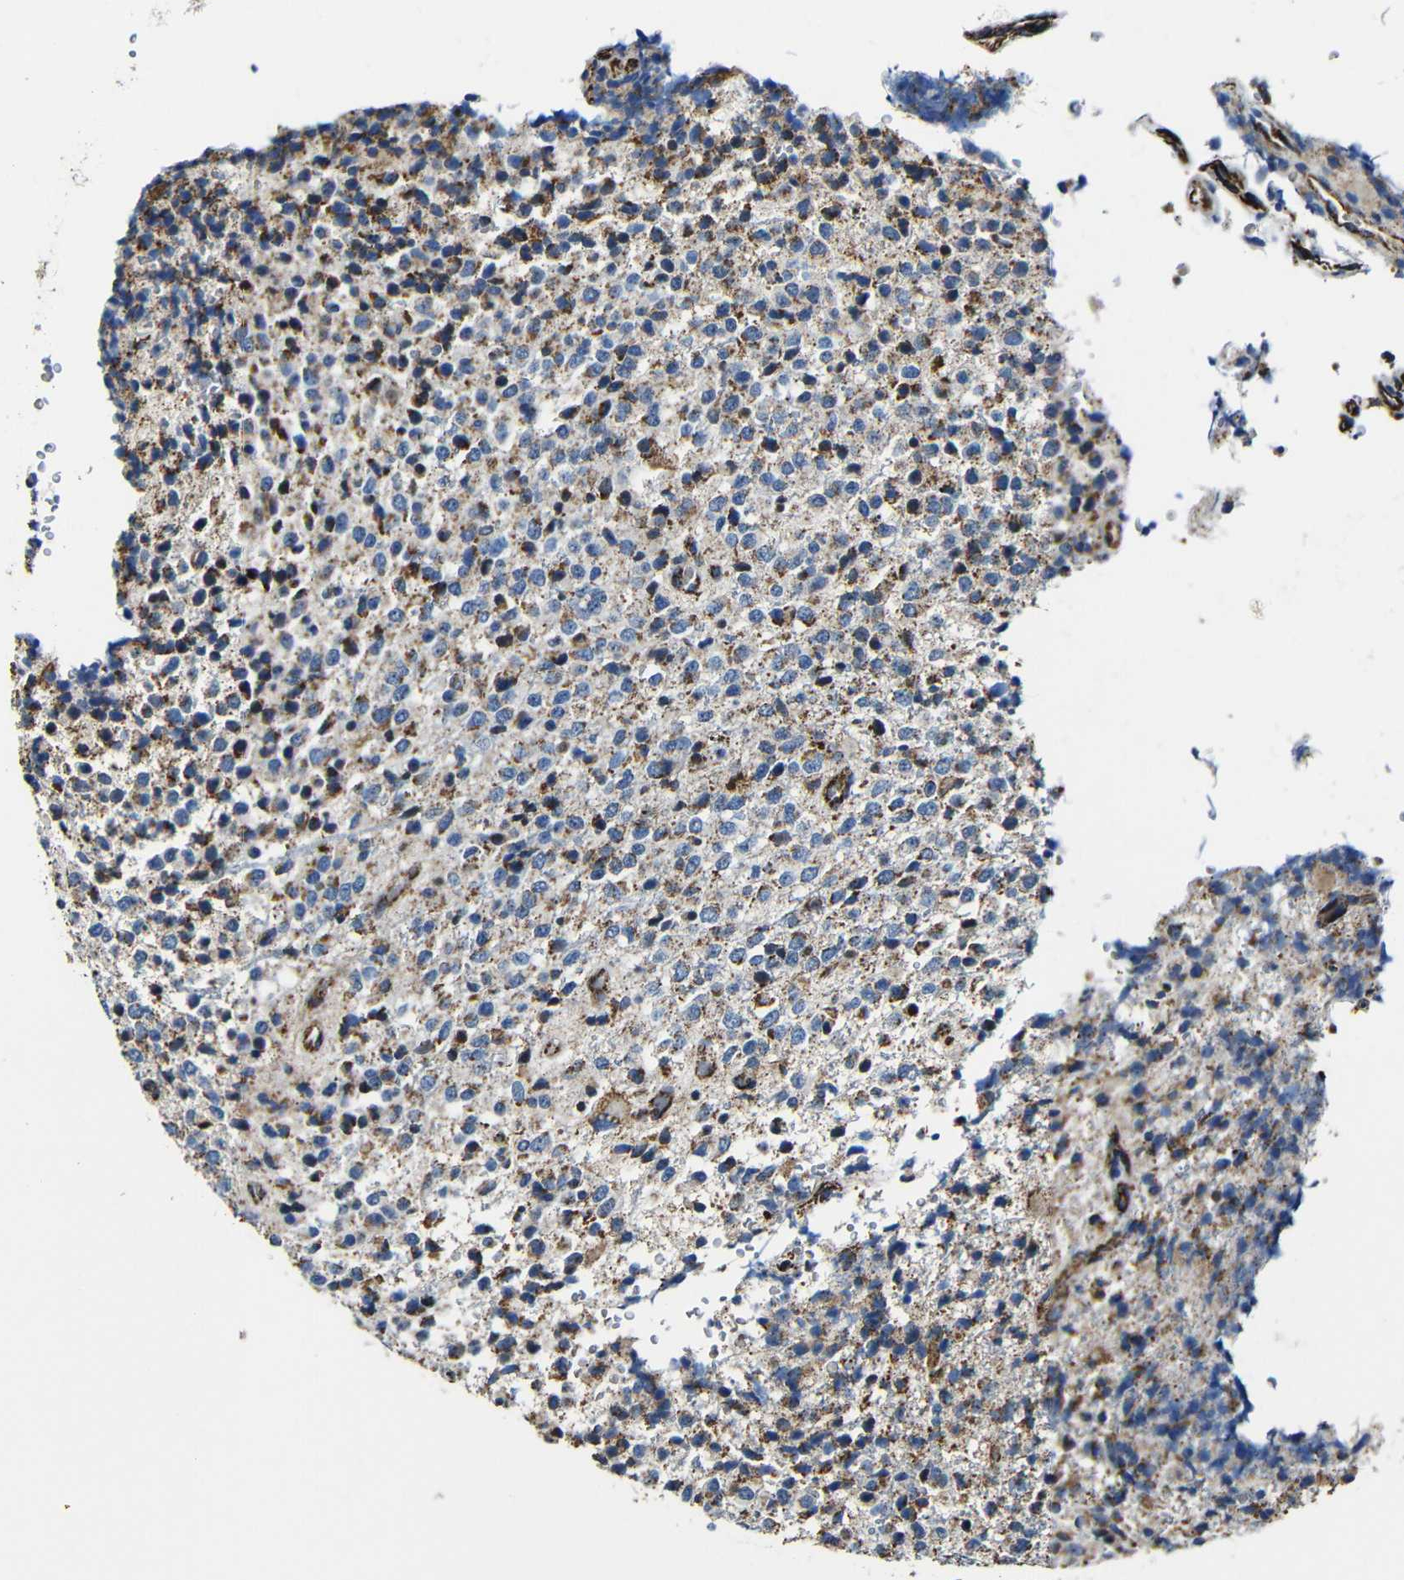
{"staining": {"intensity": "weak", "quantity": "25%-75%", "location": "cytoplasmic/membranous"}, "tissue": "glioma", "cell_type": "Tumor cells", "image_type": "cancer", "snomed": [{"axis": "morphology", "description": "Glioma, malignant, High grade"}, {"axis": "topography", "description": "pancreas cauda"}], "caption": "This is a histology image of immunohistochemistry staining of glioma, which shows weak staining in the cytoplasmic/membranous of tumor cells.", "gene": "CA5B", "patient": {"sex": "male", "age": 60}}